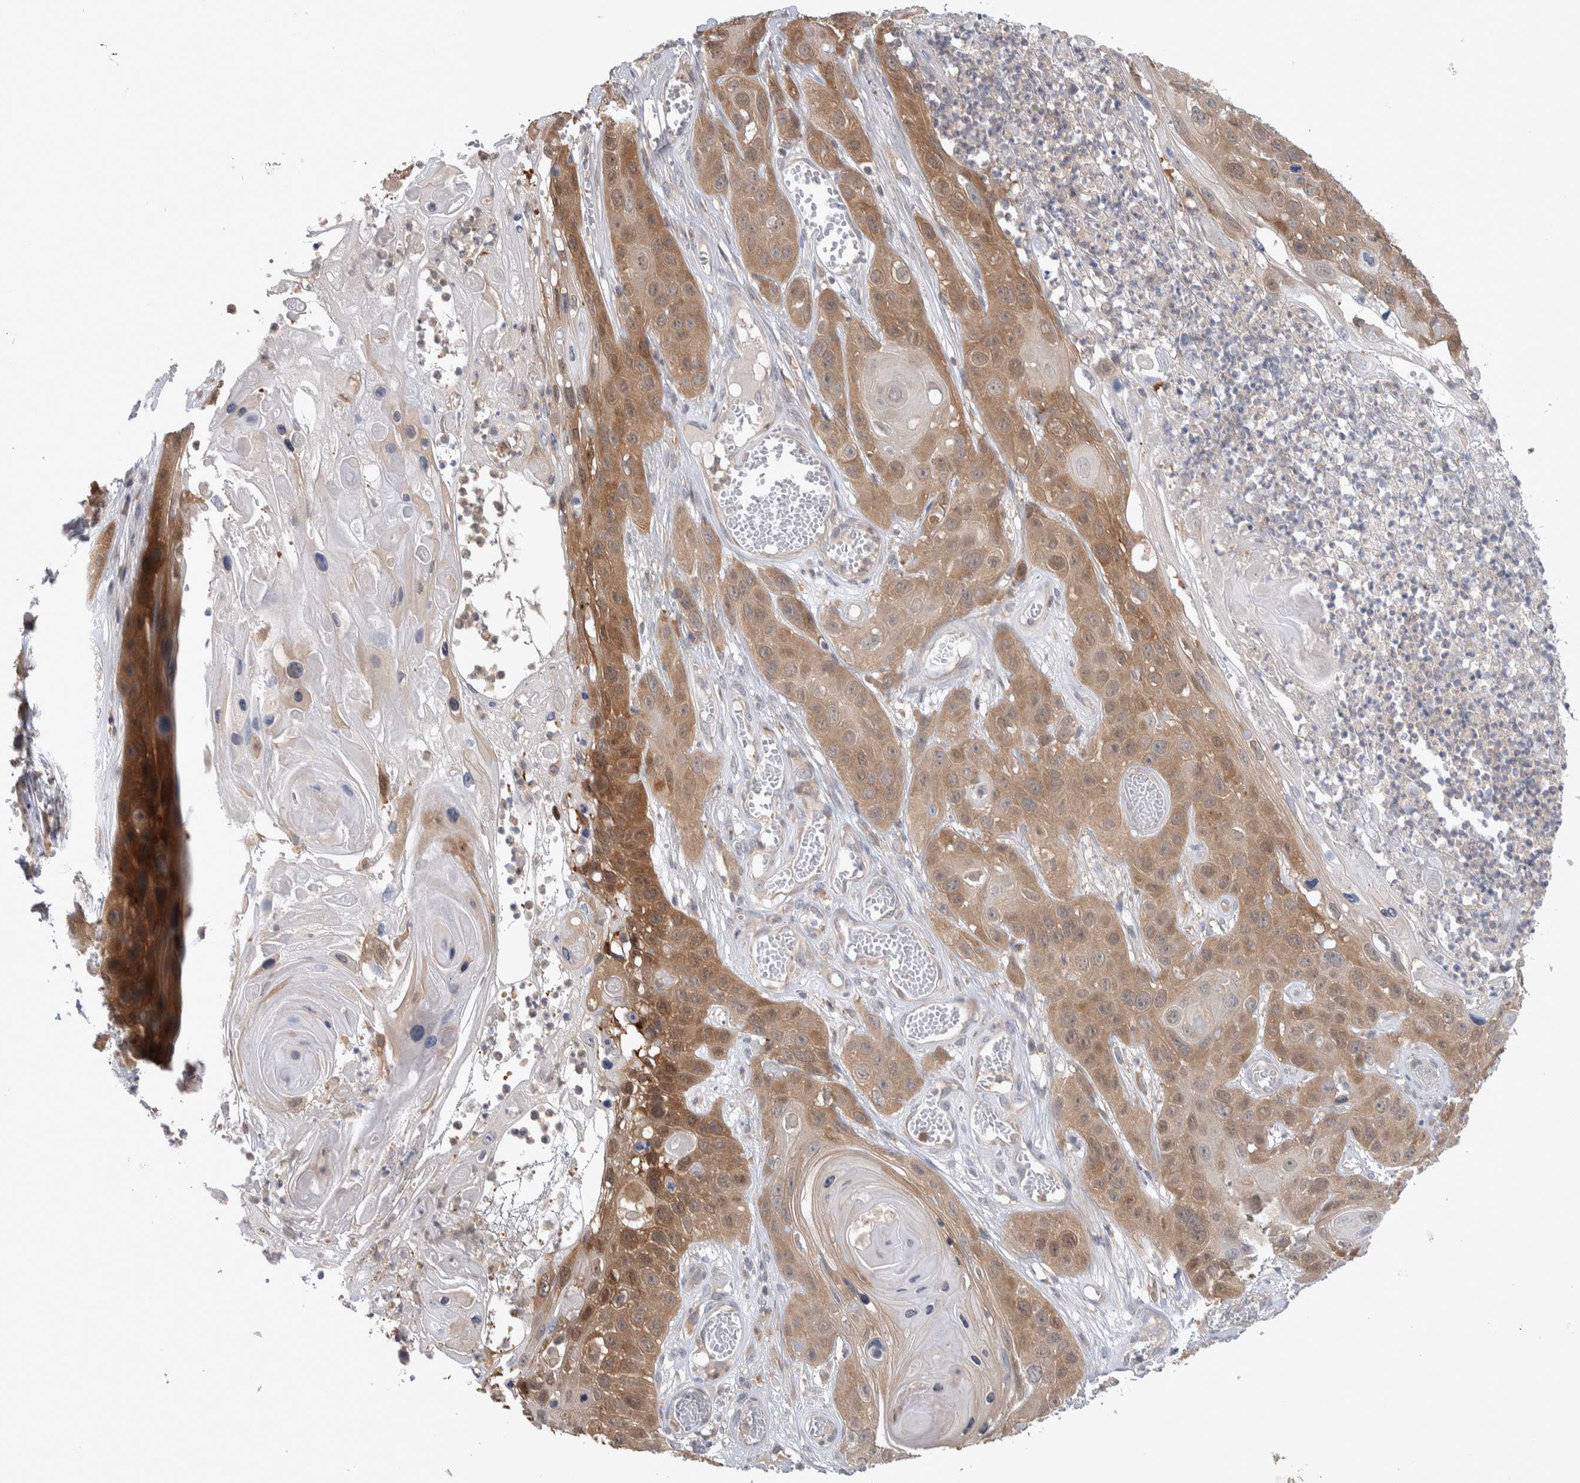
{"staining": {"intensity": "moderate", "quantity": "25%-75%", "location": "cytoplasmic/membranous,nuclear"}, "tissue": "skin cancer", "cell_type": "Tumor cells", "image_type": "cancer", "snomed": [{"axis": "morphology", "description": "Squamous cell carcinoma, NOS"}, {"axis": "topography", "description": "Skin"}], "caption": "This histopathology image reveals IHC staining of human squamous cell carcinoma (skin), with medium moderate cytoplasmic/membranous and nuclear positivity in approximately 25%-75% of tumor cells.", "gene": "HTATIP2", "patient": {"sex": "male", "age": 55}}